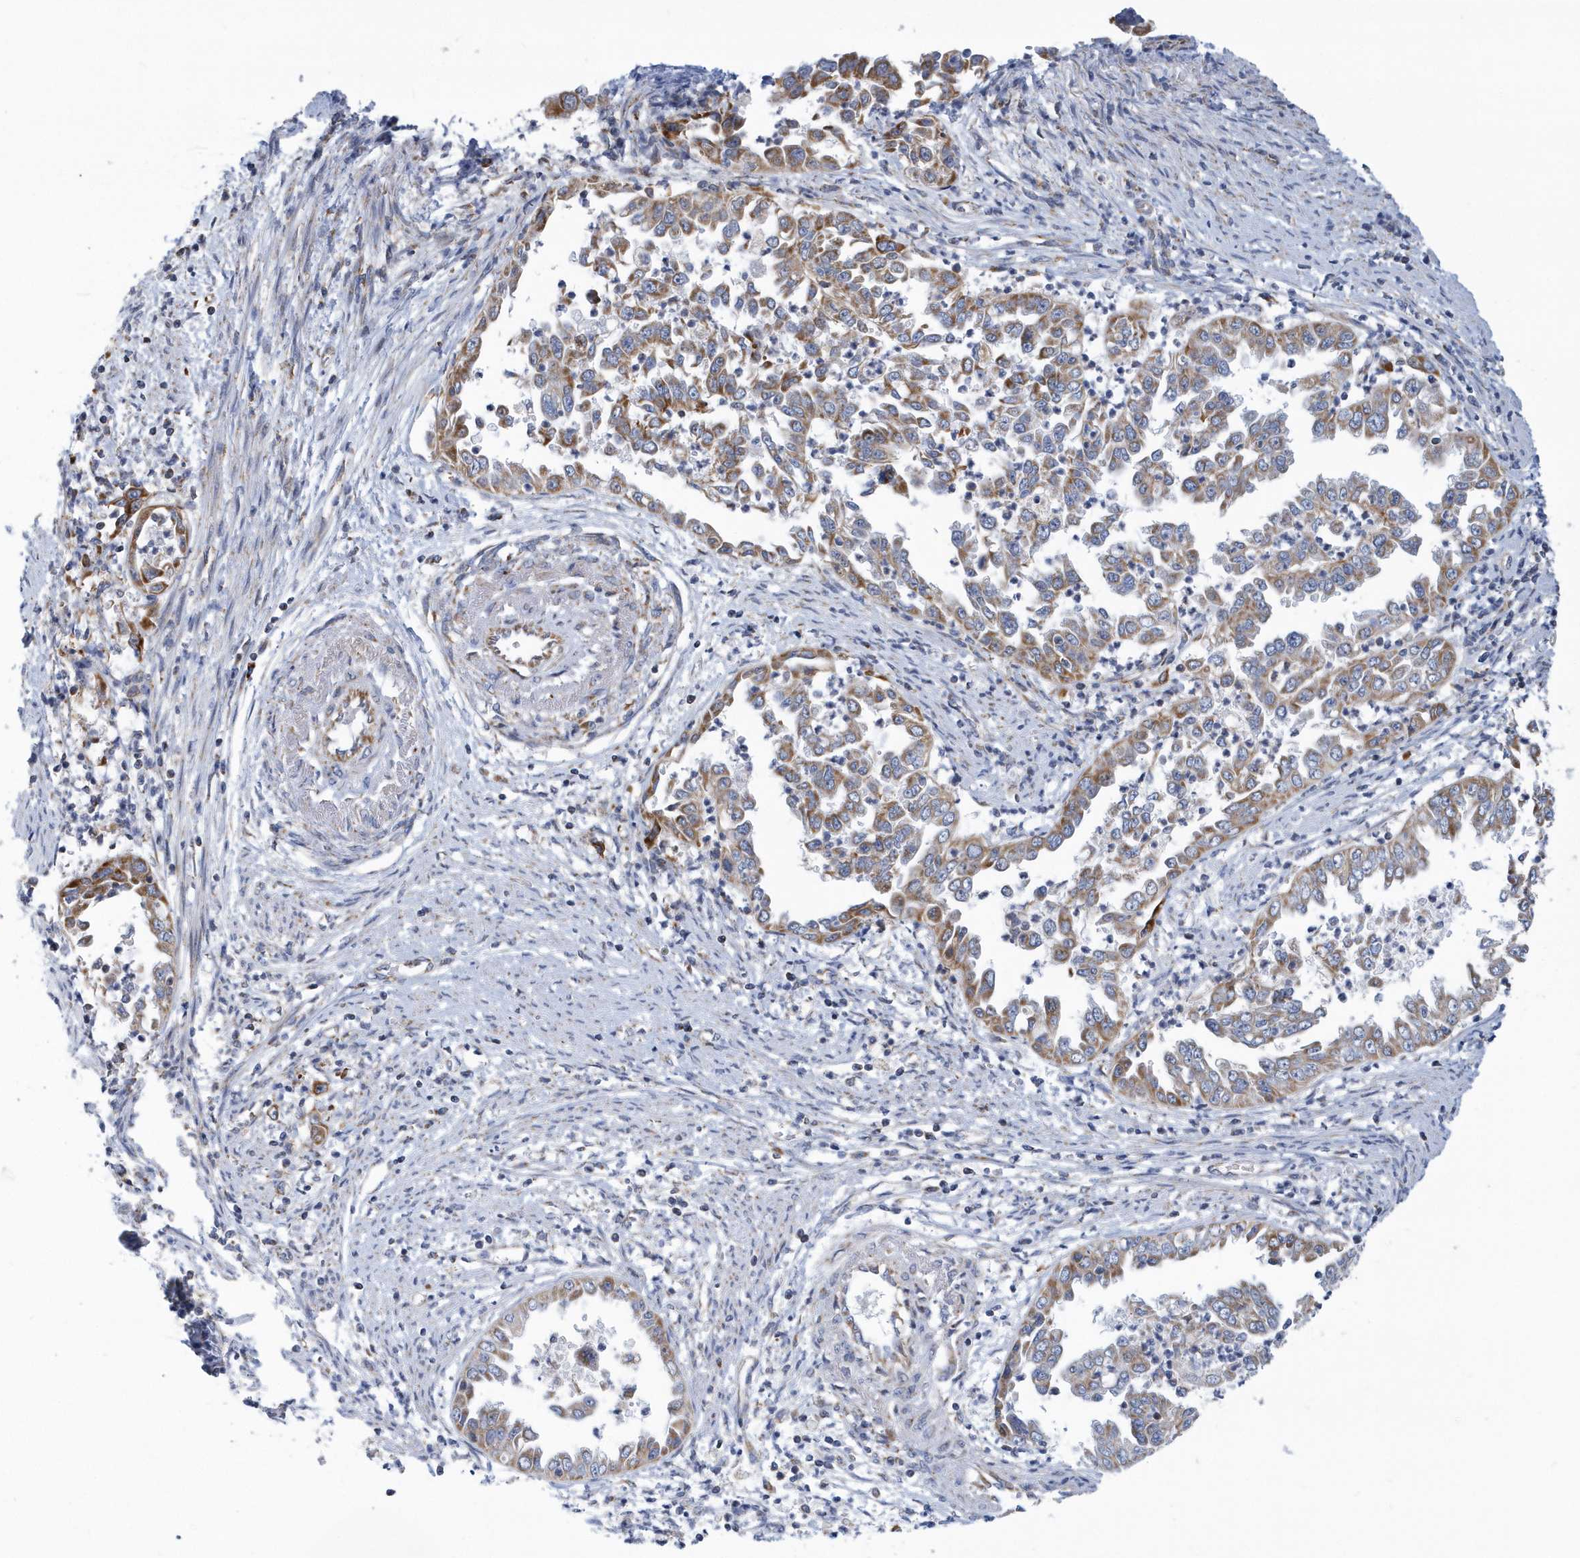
{"staining": {"intensity": "moderate", "quantity": ">75%", "location": "cytoplasmic/membranous"}, "tissue": "endometrial cancer", "cell_type": "Tumor cells", "image_type": "cancer", "snomed": [{"axis": "morphology", "description": "Adenocarcinoma, NOS"}, {"axis": "topography", "description": "Endometrium"}], "caption": "IHC photomicrograph of neoplastic tissue: endometrial cancer stained using immunohistochemistry (IHC) displays medium levels of moderate protein expression localized specifically in the cytoplasmic/membranous of tumor cells, appearing as a cytoplasmic/membranous brown color.", "gene": "VWA5B2", "patient": {"sex": "female", "age": 85}}